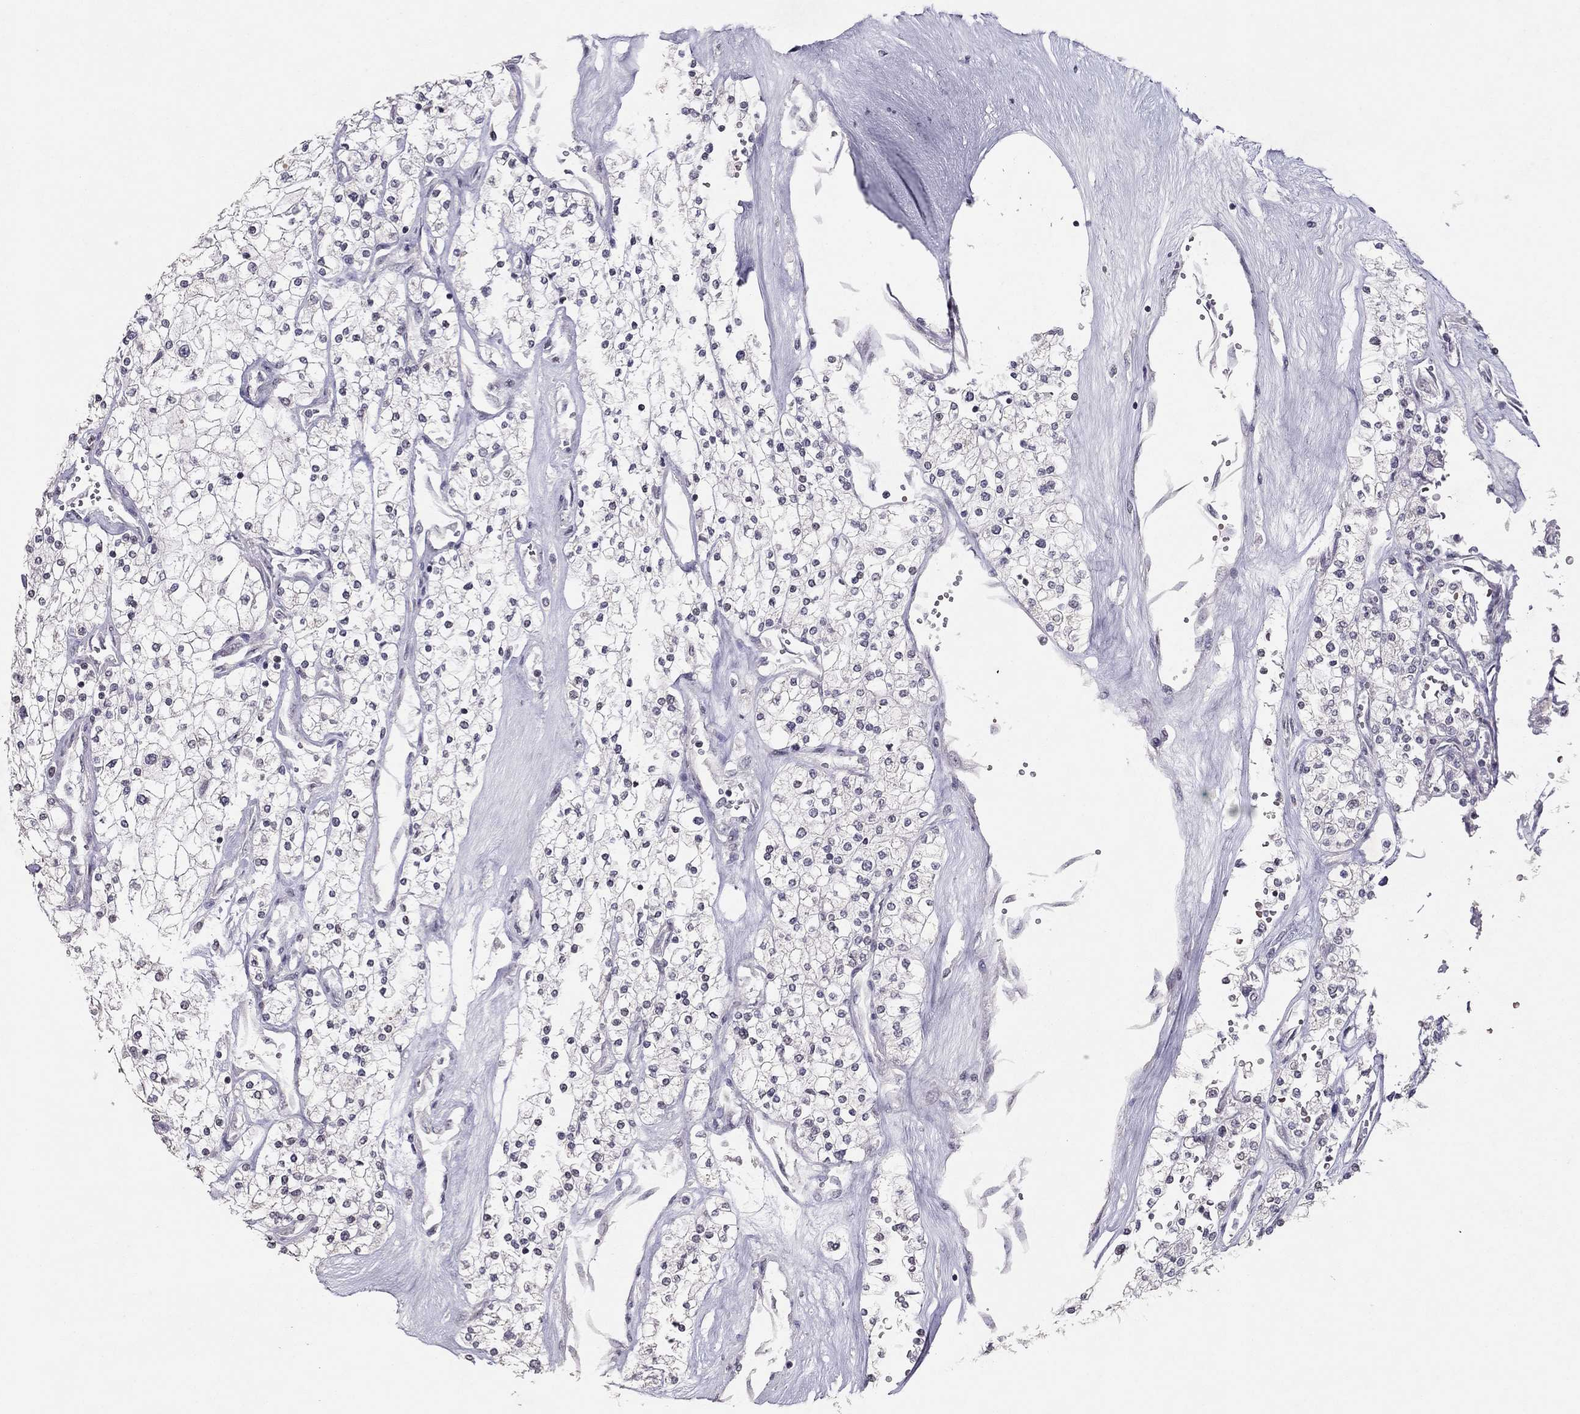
{"staining": {"intensity": "negative", "quantity": "none", "location": "none"}, "tissue": "renal cancer", "cell_type": "Tumor cells", "image_type": "cancer", "snomed": [{"axis": "morphology", "description": "Adenocarcinoma, NOS"}, {"axis": "topography", "description": "Kidney"}], "caption": "Immunohistochemical staining of renal cancer (adenocarcinoma) demonstrates no significant expression in tumor cells. (Brightfield microscopy of DAB (3,3'-diaminobenzidine) immunohistochemistry at high magnification).", "gene": "TSHB", "patient": {"sex": "male", "age": 80}}